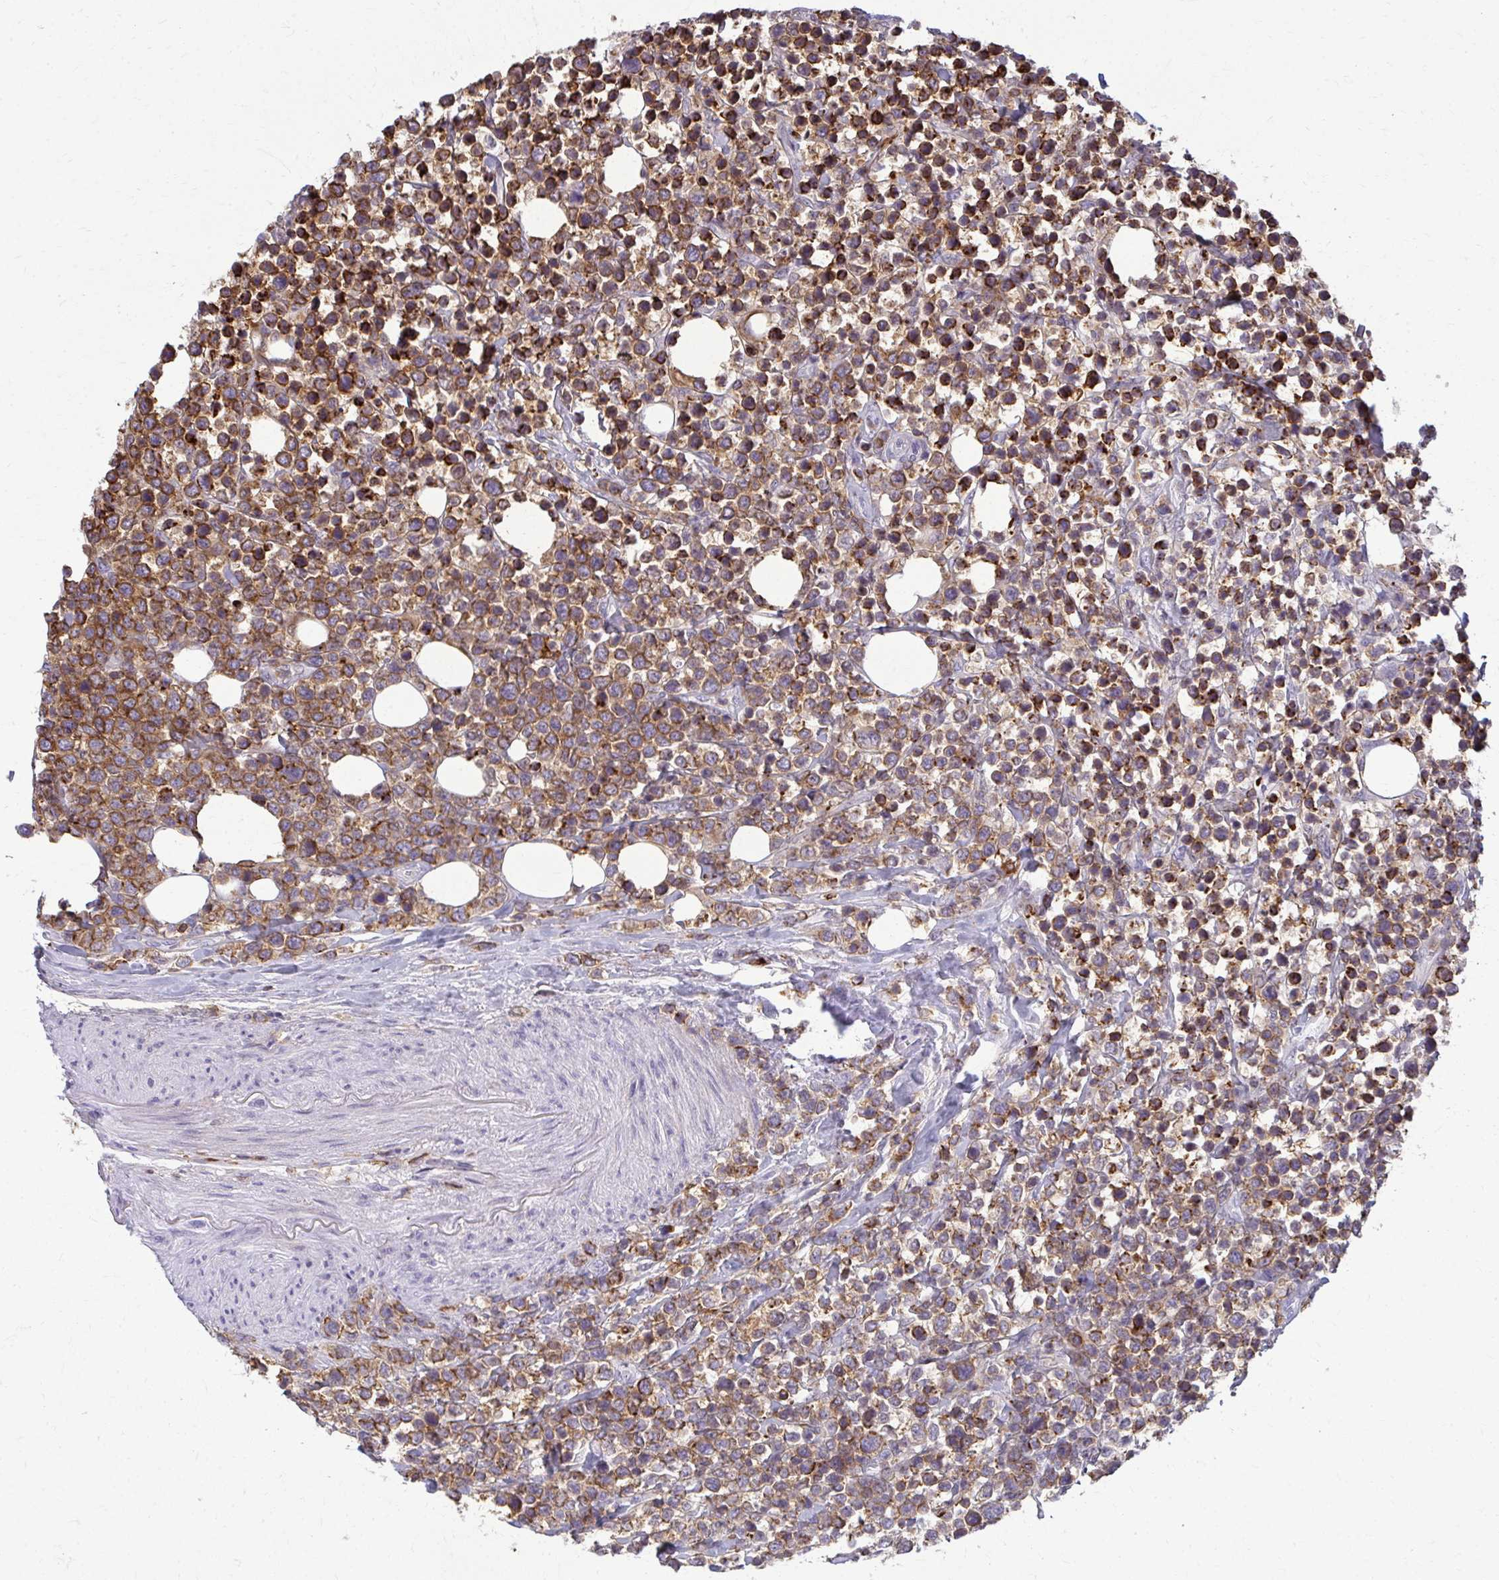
{"staining": {"intensity": "moderate", "quantity": ">75%", "location": "cytoplasmic/membranous"}, "tissue": "lymphoma", "cell_type": "Tumor cells", "image_type": "cancer", "snomed": [{"axis": "morphology", "description": "Malignant lymphoma, non-Hodgkin's type, Low grade"}, {"axis": "topography", "description": "Lymph node"}], "caption": "An image of human low-grade malignant lymphoma, non-Hodgkin's type stained for a protein exhibits moderate cytoplasmic/membranous brown staining in tumor cells.", "gene": "AP5M1", "patient": {"sex": "male", "age": 60}}